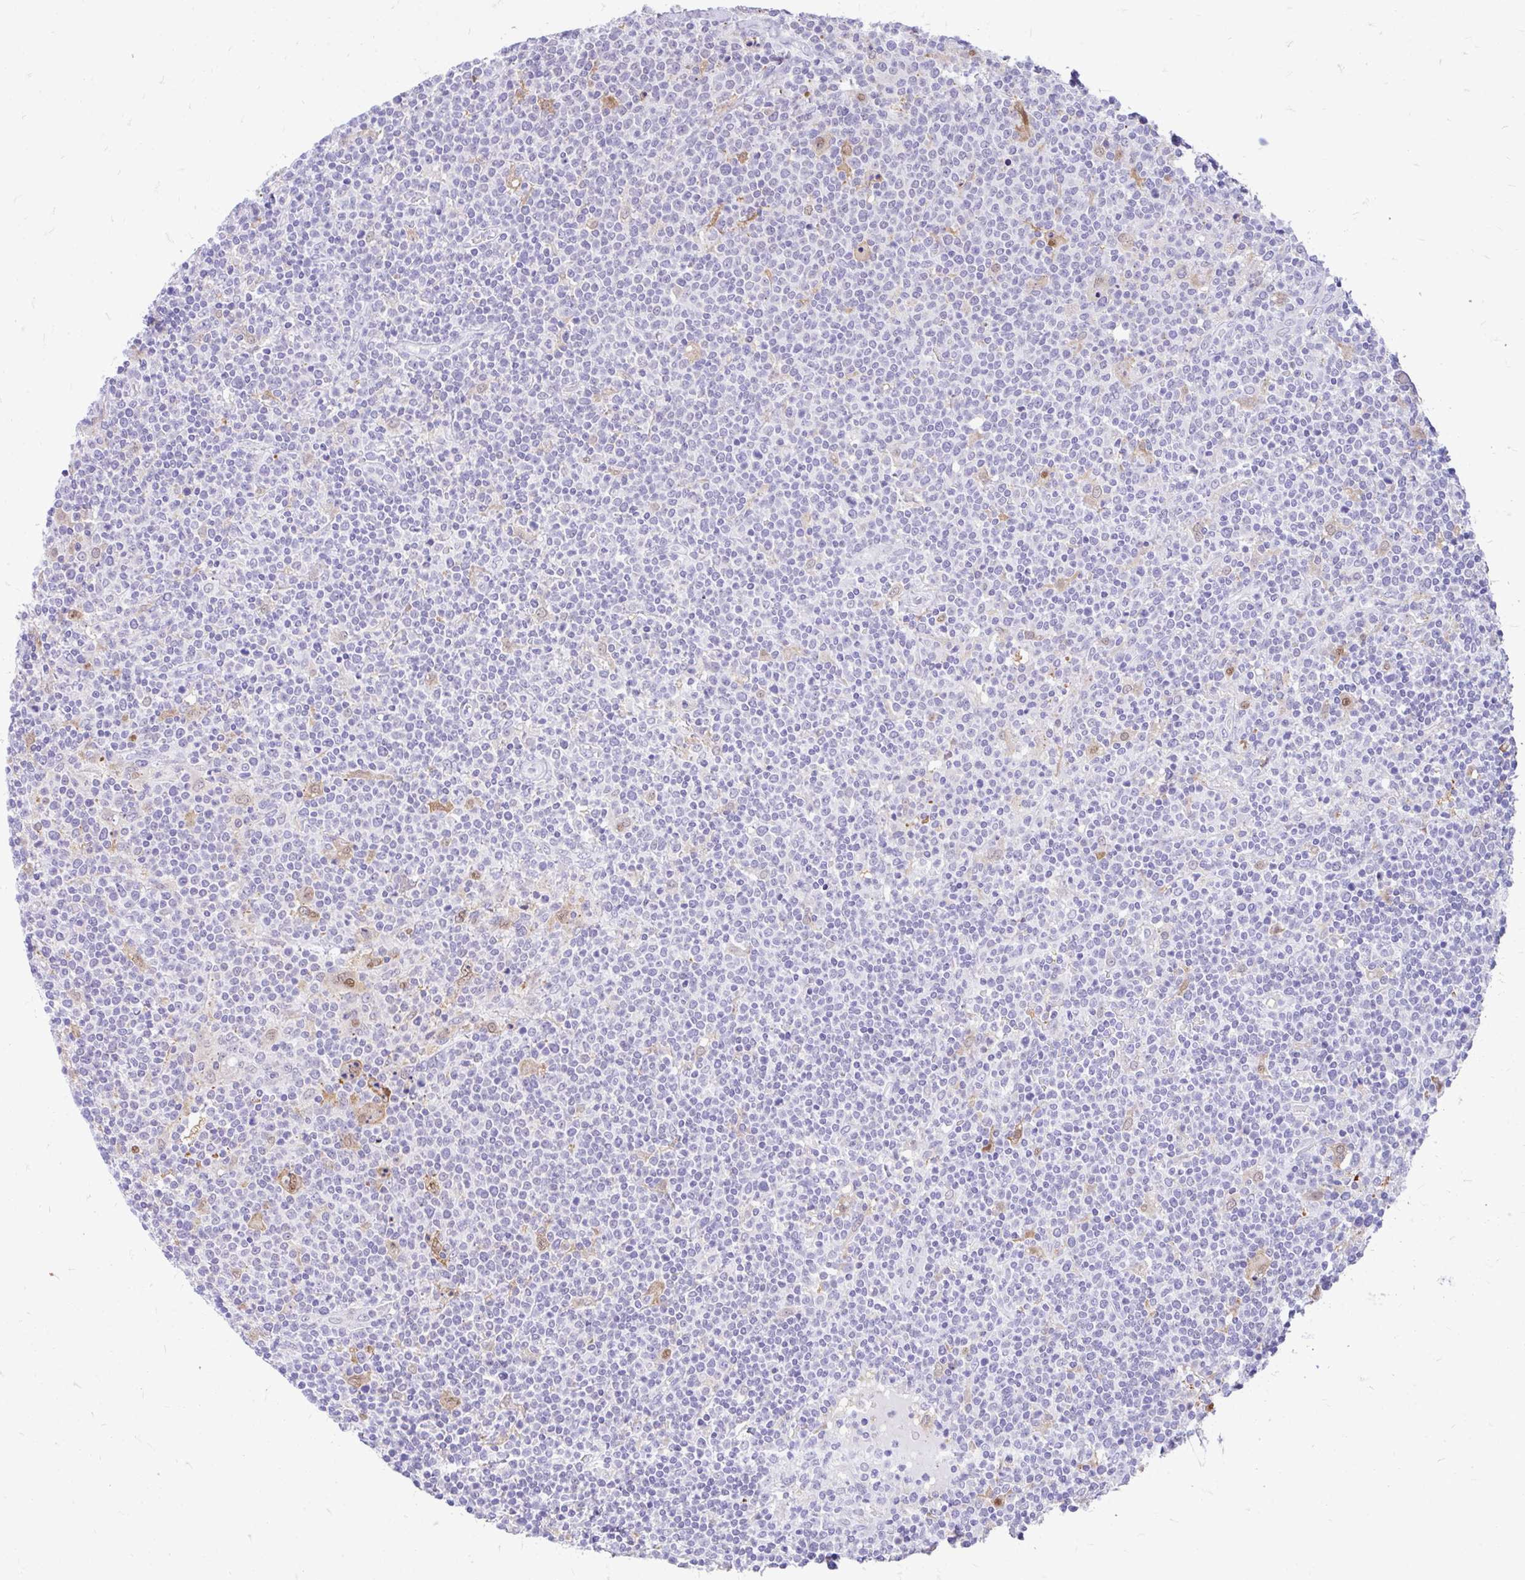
{"staining": {"intensity": "negative", "quantity": "none", "location": "none"}, "tissue": "lymphoma", "cell_type": "Tumor cells", "image_type": "cancer", "snomed": [{"axis": "morphology", "description": "Malignant lymphoma, non-Hodgkin's type, High grade"}, {"axis": "topography", "description": "Lymph node"}], "caption": "Protein analysis of malignant lymphoma, non-Hodgkin's type (high-grade) demonstrates no significant staining in tumor cells.", "gene": "GLB1L2", "patient": {"sex": "male", "age": 61}}